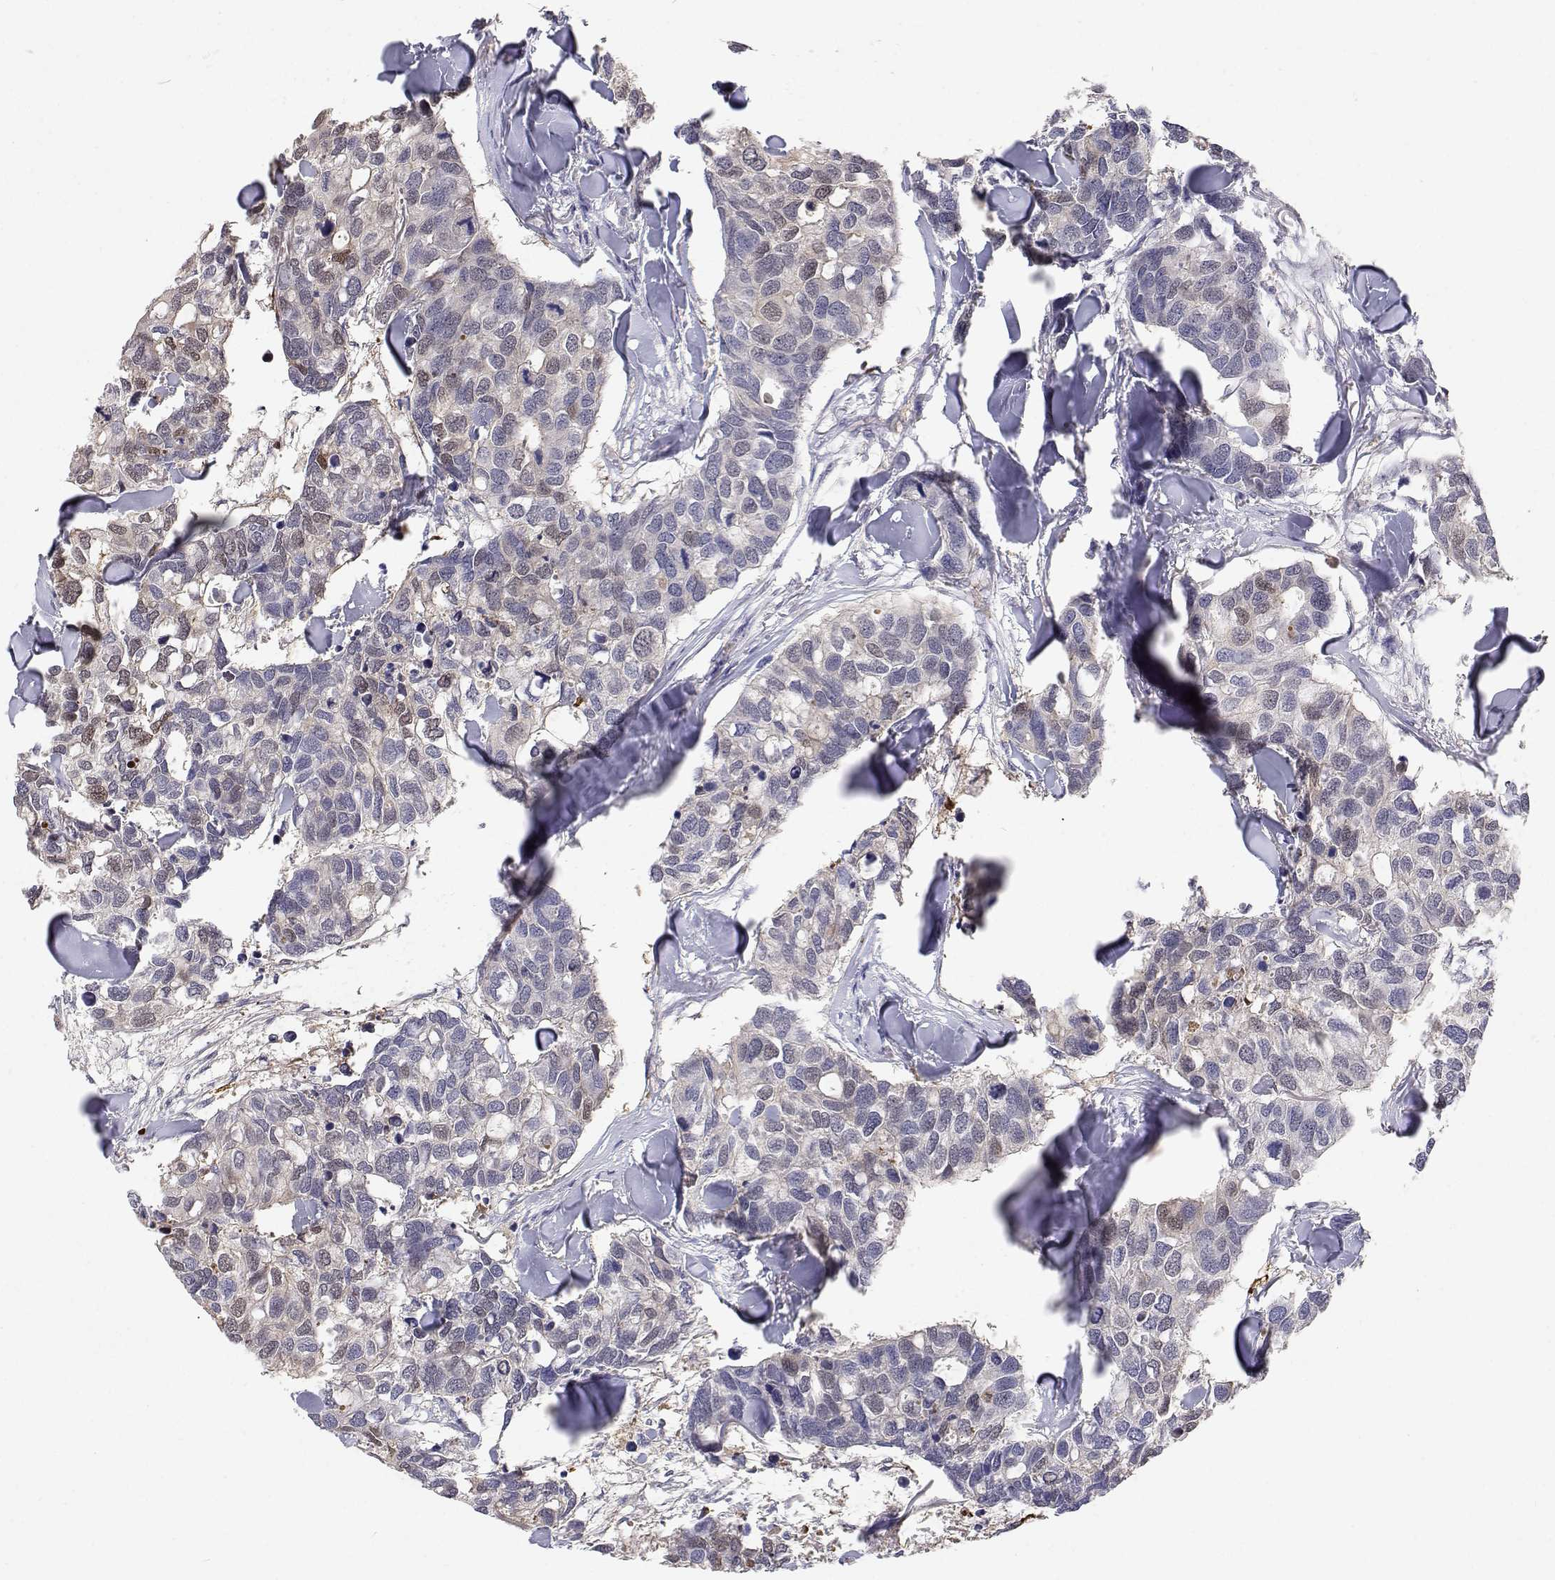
{"staining": {"intensity": "negative", "quantity": "none", "location": "none"}, "tissue": "breast cancer", "cell_type": "Tumor cells", "image_type": "cancer", "snomed": [{"axis": "morphology", "description": "Duct carcinoma"}, {"axis": "topography", "description": "Breast"}], "caption": "Tumor cells are negative for protein expression in human breast cancer.", "gene": "MYPN", "patient": {"sex": "female", "age": 83}}